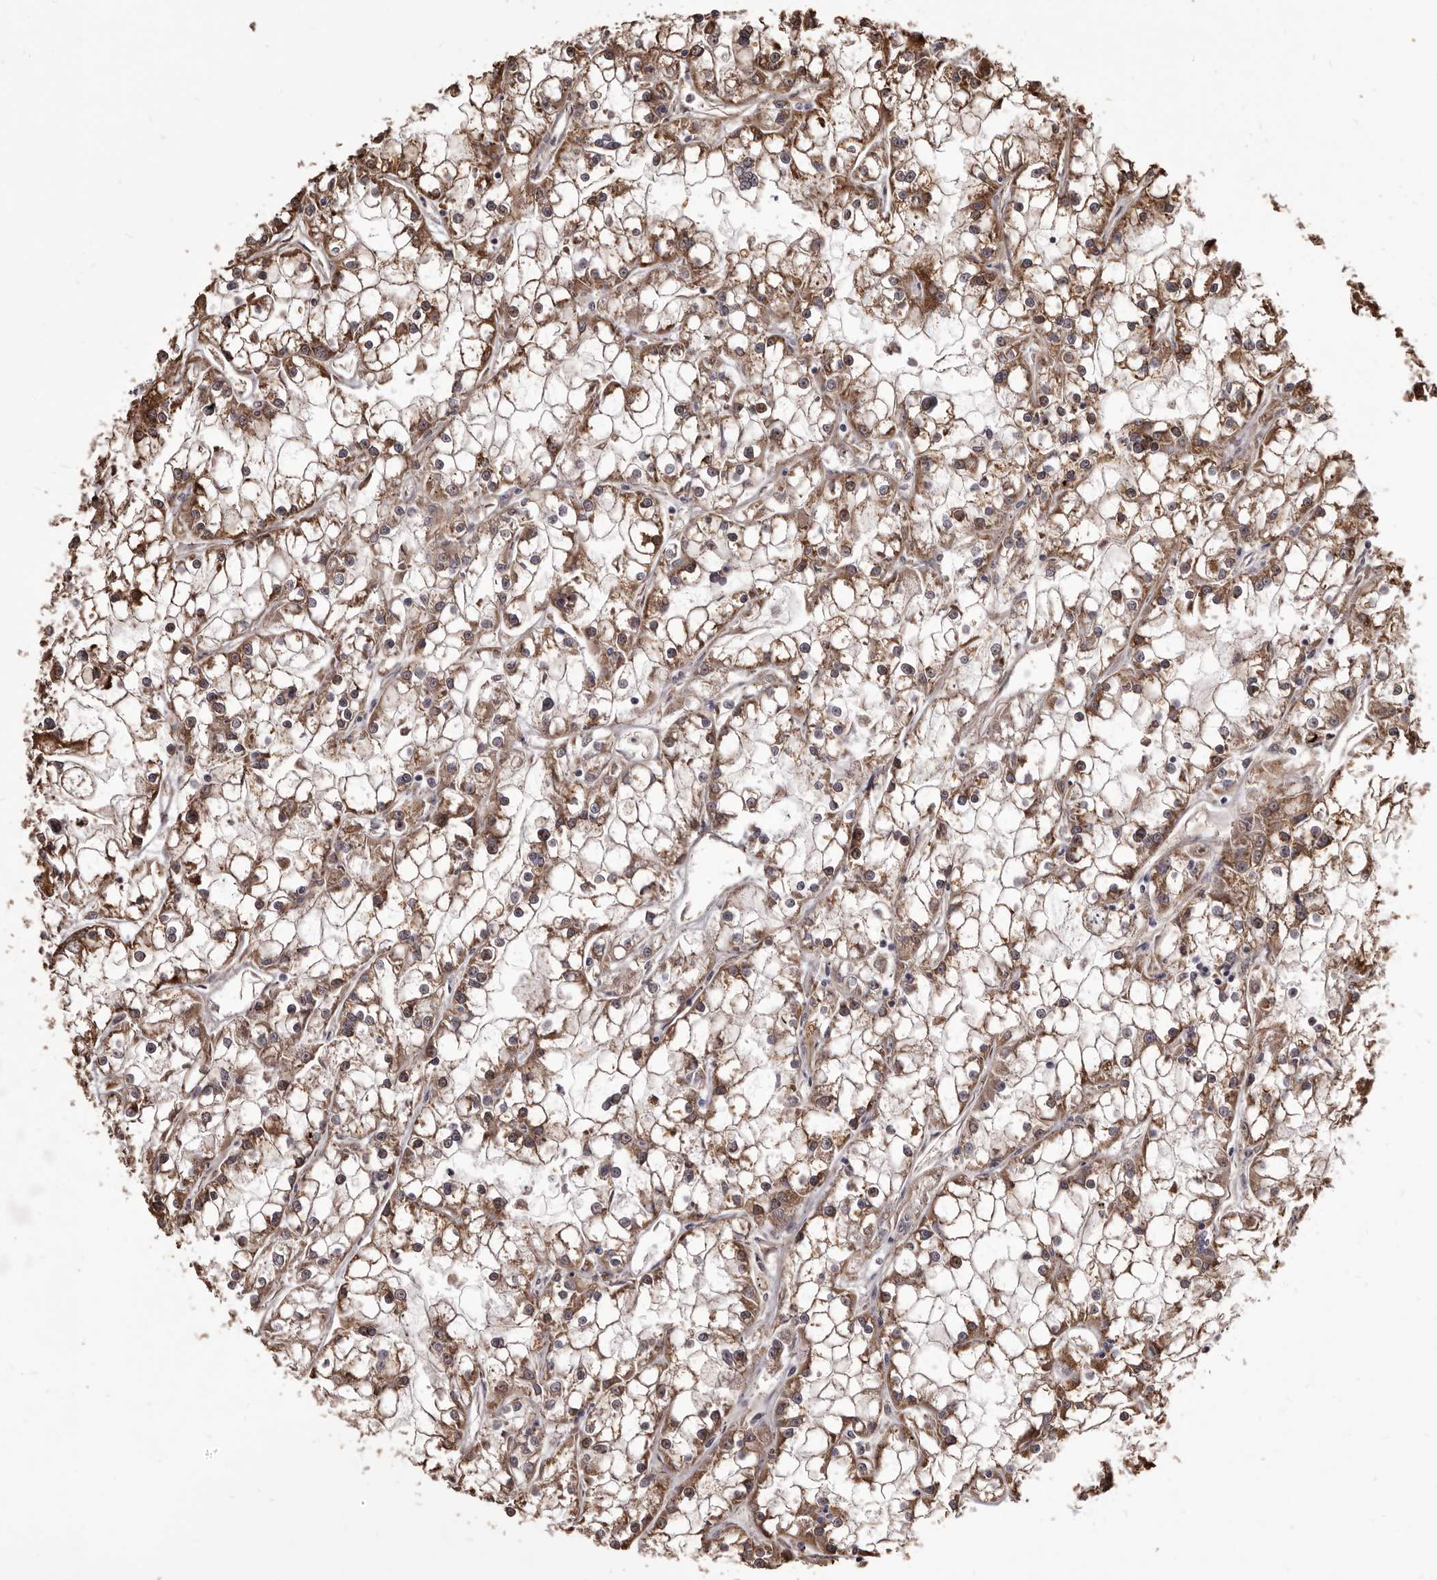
{"staining": {"intensity": "moderate", "quantity": ">75%", "location": "cytoplasmic/membranous"}, "tissue": "renal cancer", "cell_type": "Tumor cells", "image_type": "cancer", "snomed": [{"axis": "morphology", "description": "Adenocarcinoma, NOS"}, {"axis": "topography", "description": "Kidney"}], "caption": "Immunohistochemical staining of human renal cancer (adenocarcinoma) exhibits medium levels of moderate cytoplasmic/membranous protein positivity in approximately >75% of tumor cells. Immunohistochemistry stains the protein of interest in brown and the nuclei are stained blue.", "gene": "ALPK1", "patient": {"sex": "female", "age": 52}}